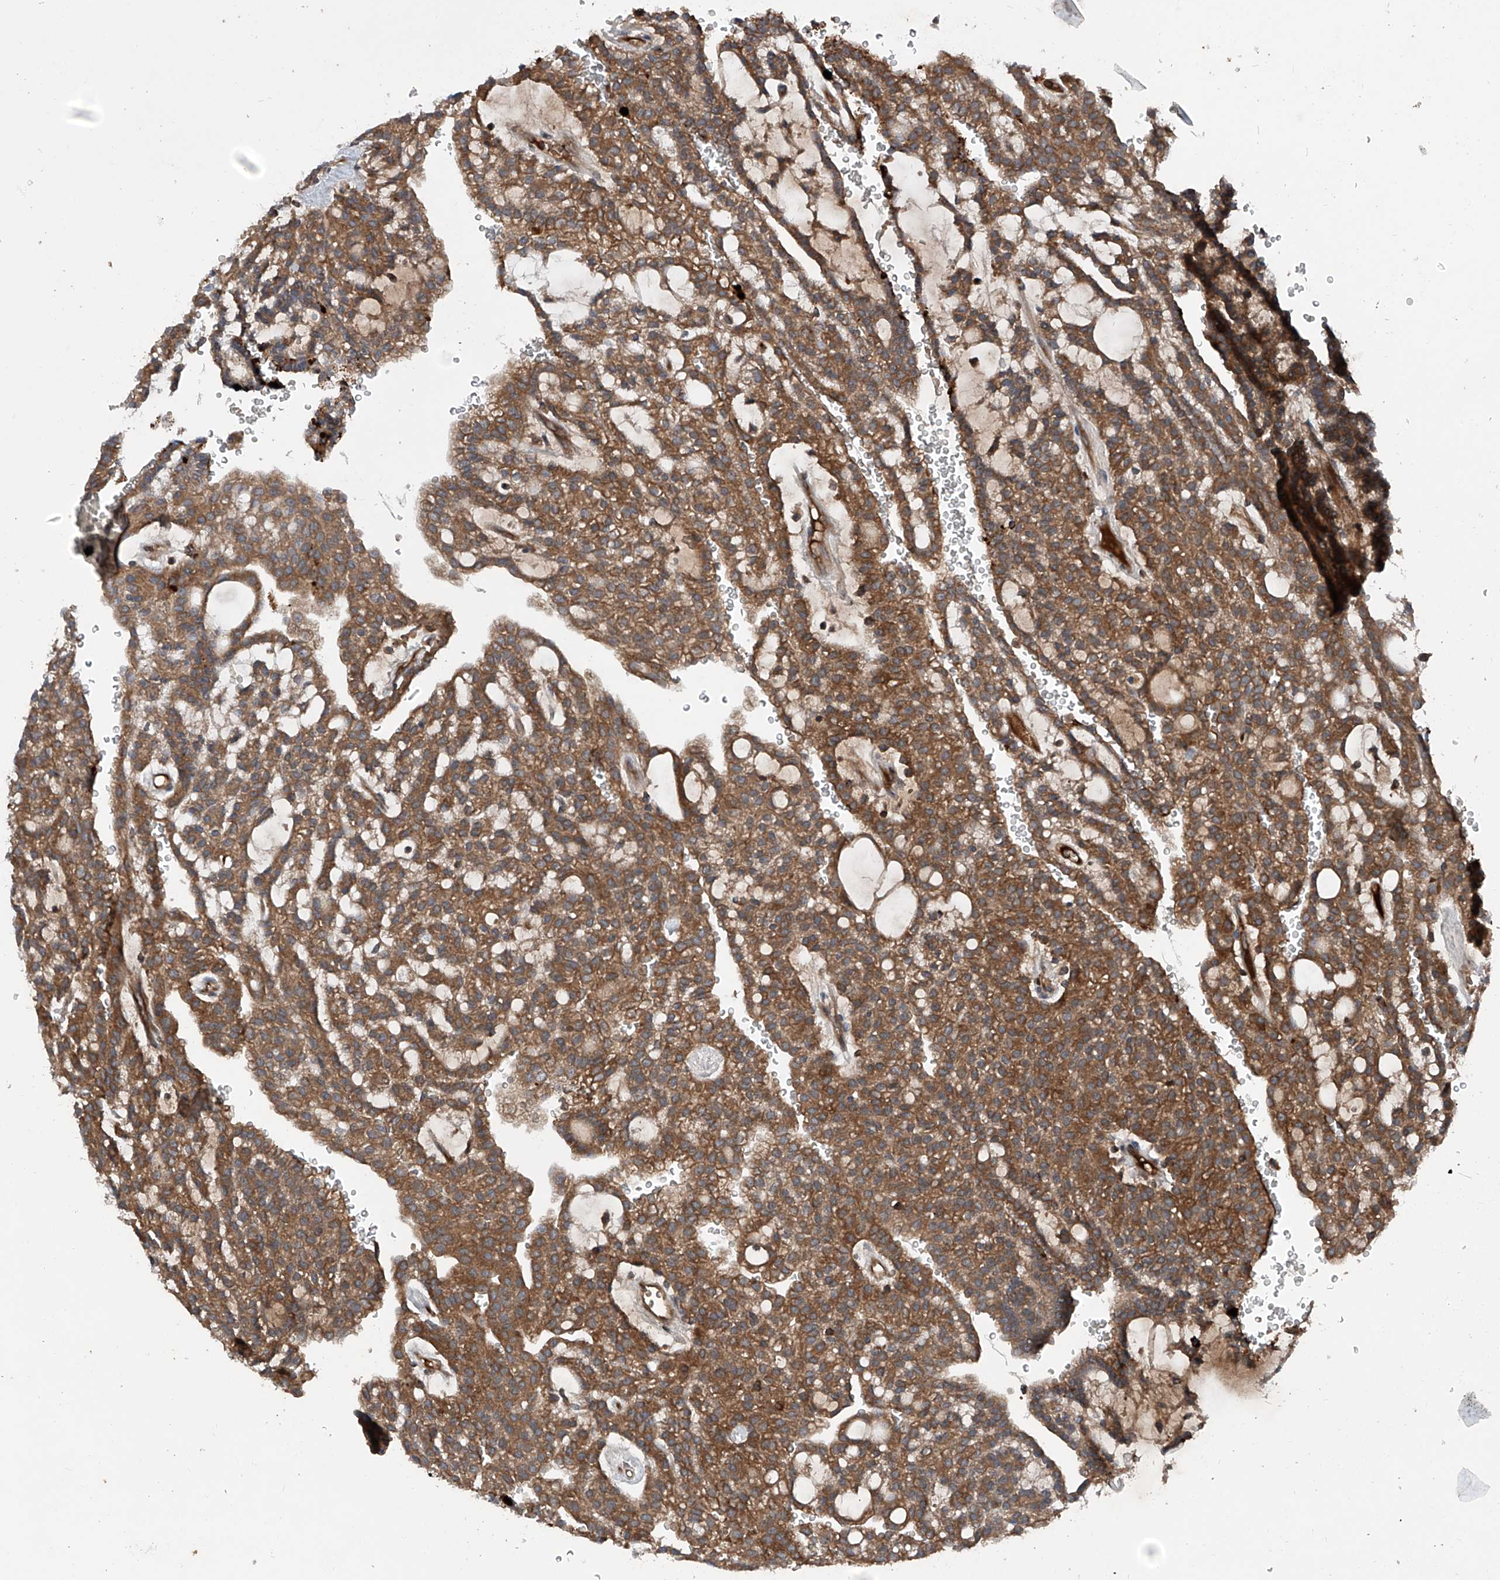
{"staining": {"intensity": "moderate", "quantity": ">75%", "location": "cytoplasmic/membranous"}, "tissue": "renal cancer", "cell_type": "Tumor cells", "image_type": "cancer", "snomed": [{"axis": "morphology", "description": "Adenocarcinoma, NOS"}, {"axis": "topography", "description": "Kidney"}], "caption": "Adenocarcinoma (renal) stained for a protein (brown) reveals moderate cytoplasmic/membranous positive expression in about >75% of tumor cells.", "gene": "ASCC3", "patient": {"sex": "male", "age": 63}}